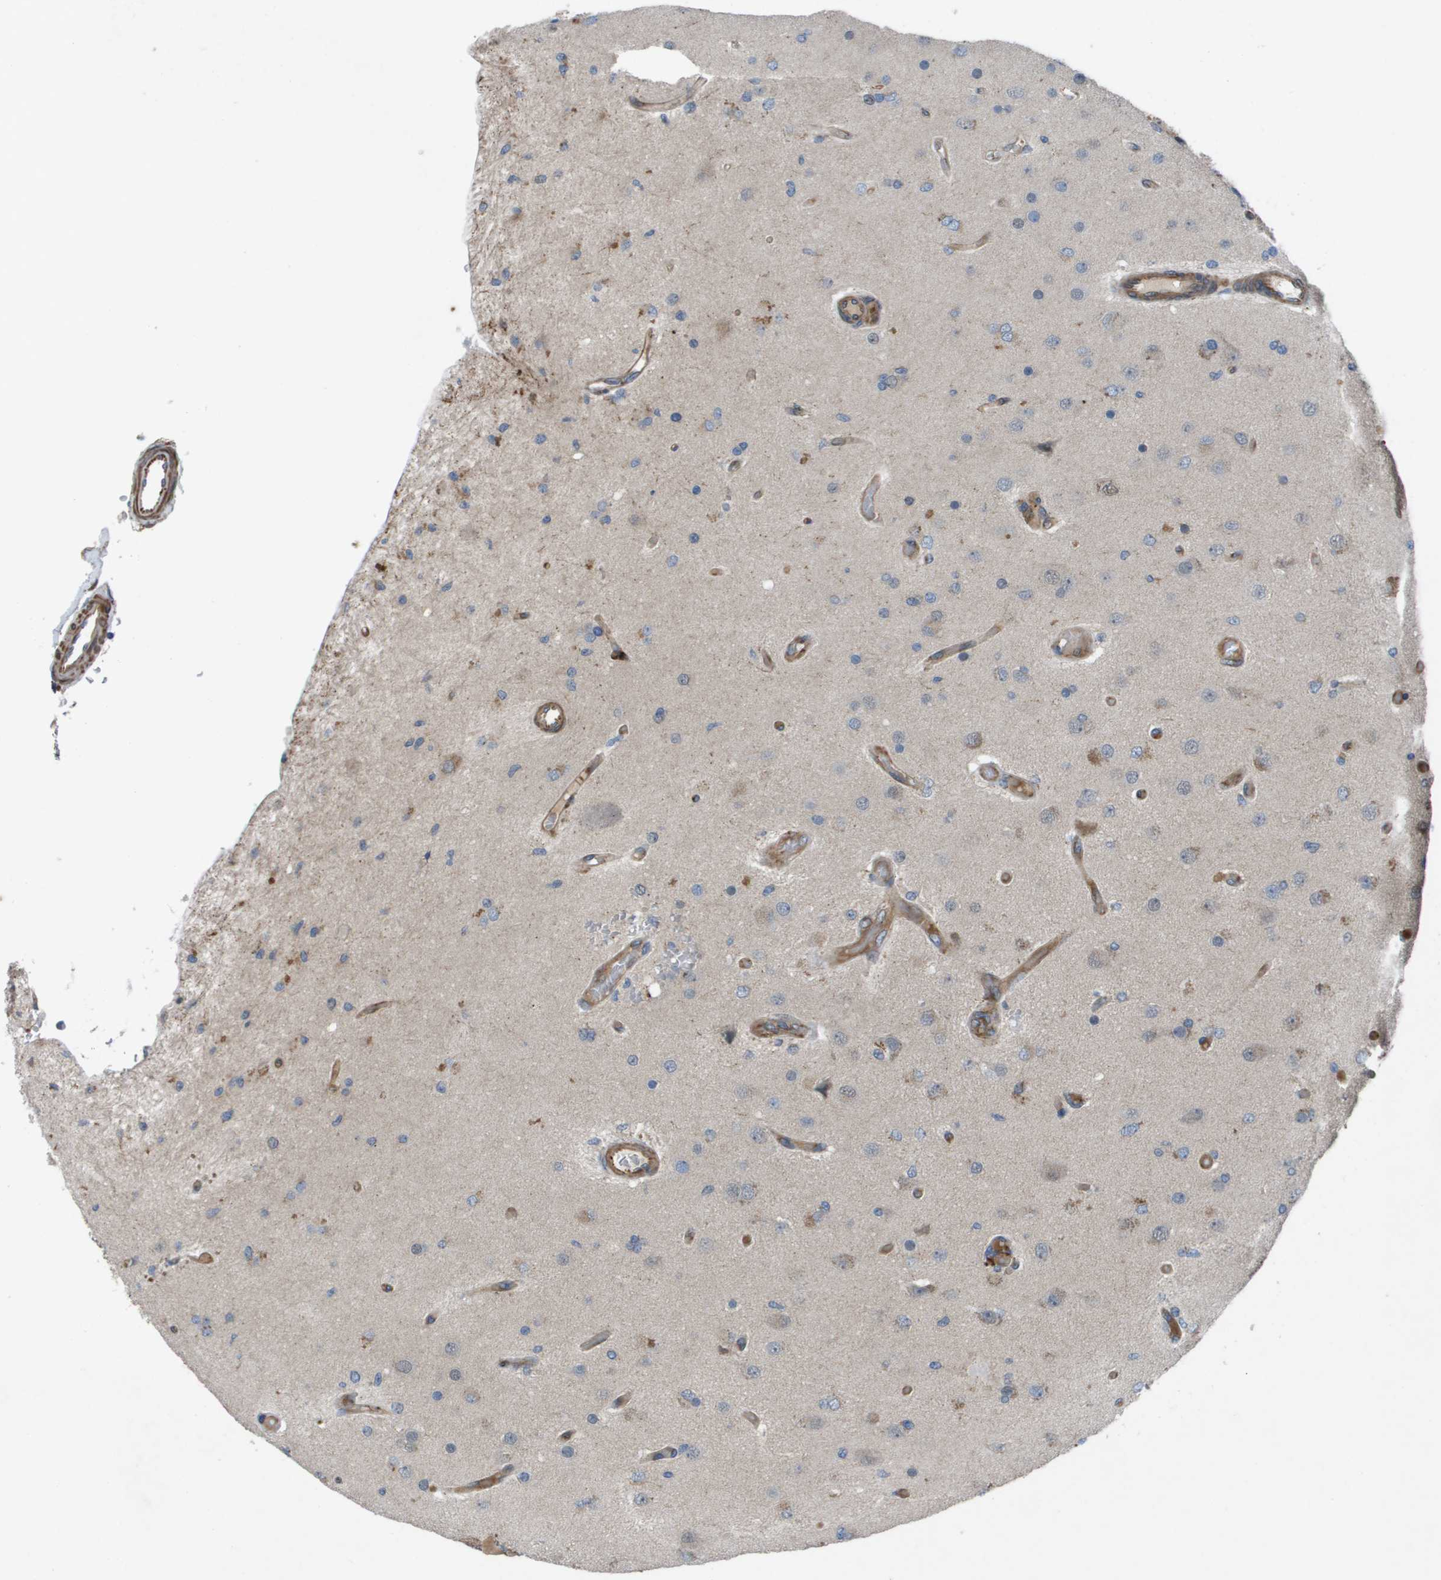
{"staining": {"intensity": "weak", "quantity": "<25%", "location": "cytoplasmic/membranous"}, "tissue": "glioma", "cell_type": "Tumor cells", "image_type": "cancer", "snomed": [{"axis": "morphology", "description": "Normal tissue, NOS"}, {"axis": "morphology", "description": "Glioma, malignant, High grade"}, {"axis": "topography", "description": "Cerebral cortex"}], "caption": "Malignant glioma (high-grade) stained for a protein using immunohistochemistry (IHC) demonstrates no expression tumor cells.", "gene": "SLC6A9", "patient": {"sex": "male", "age": 77}}